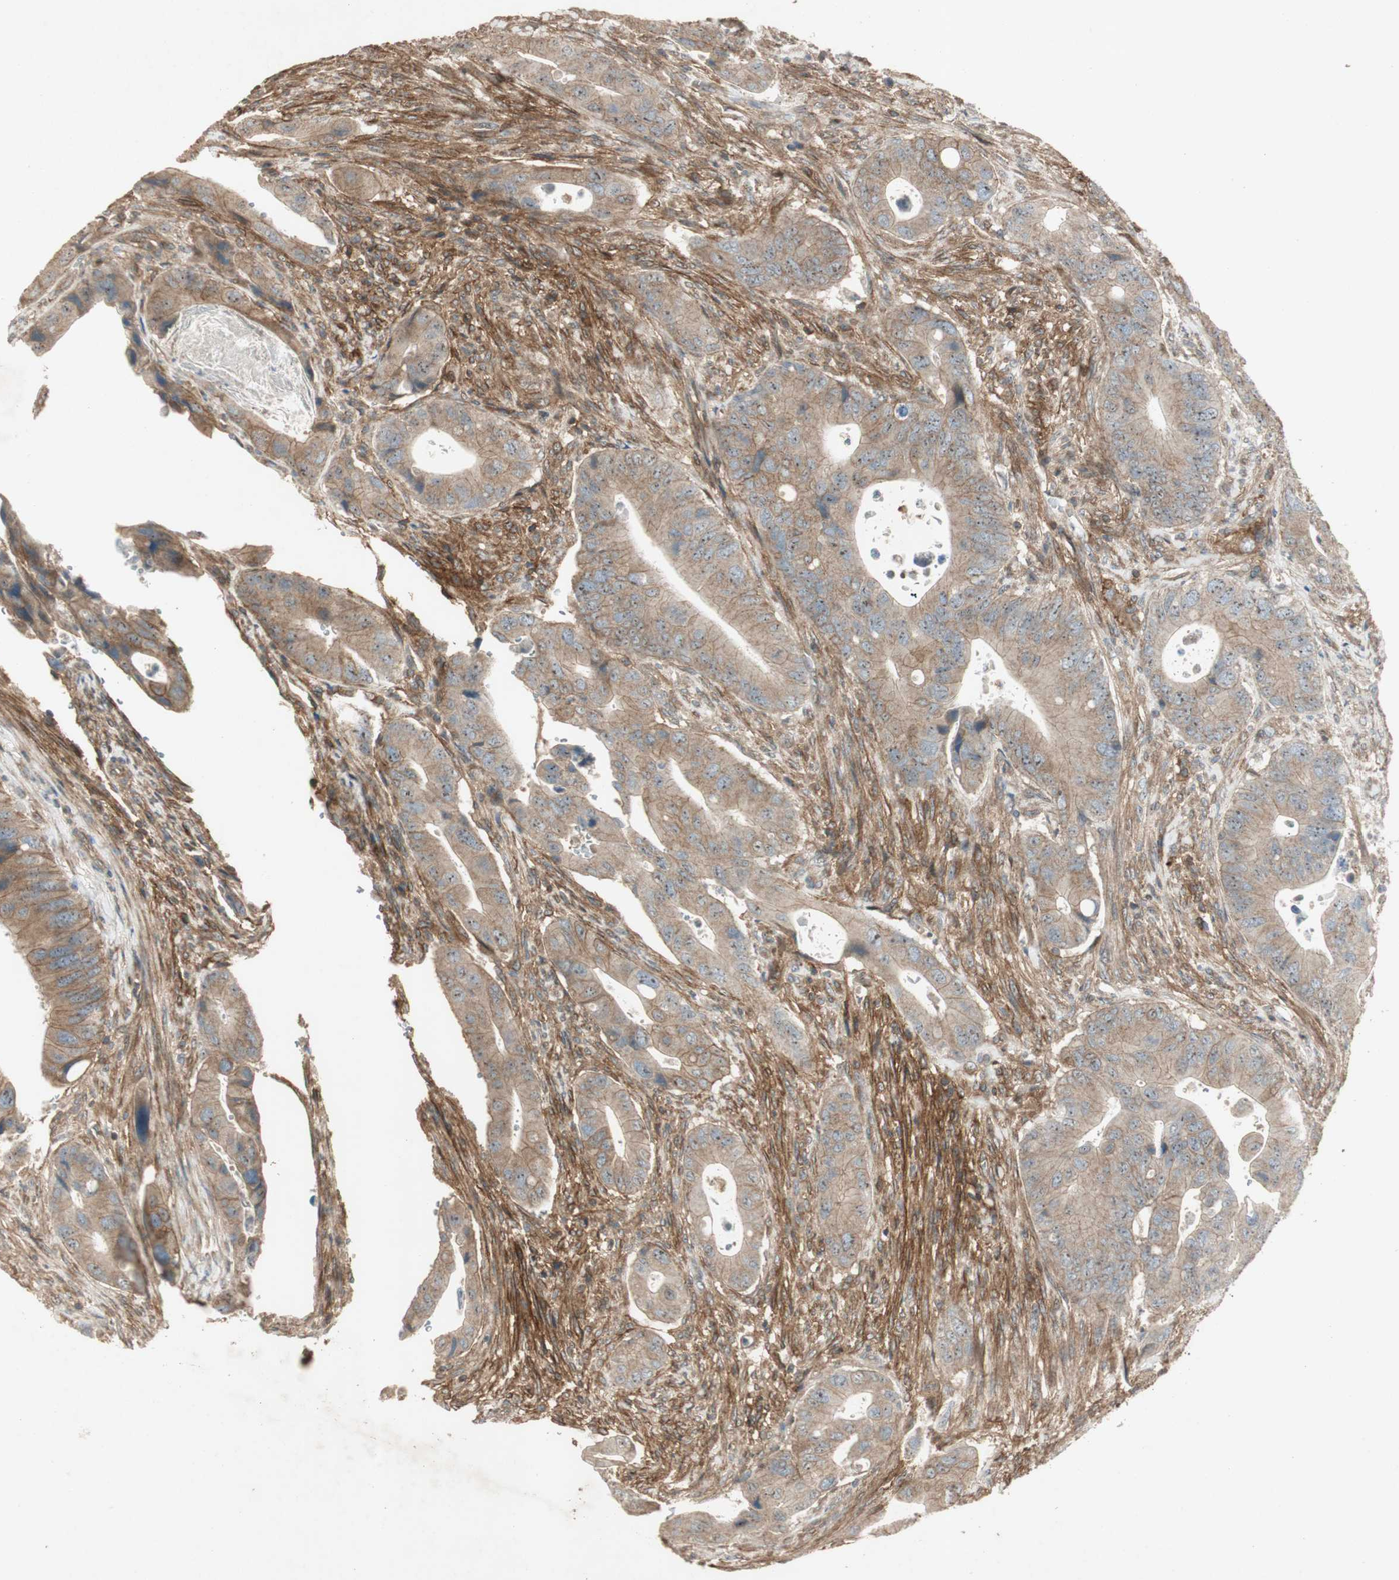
{"staining": {"intensity": "moderate", "quantity": ">75%", "location": "cytoplasmic/membranous"}, "tissue": "colorectal cancer", "cell_type": "Tumor cells", "image_type": "cancer", "snomed": [{"axis": "morphology", "description": "Adenocarcinoma, NOS"}, {"axis": "topography", "description": "Rectum"}], "caption": "DAB immunohistochemical staining of colorectal cancer (adenocarcinoma) exhibits moderate cytoplasmic/membranous protein expression in about >75% of tumor cells.", "gene": "BTN3A3", "patient": {"sex": "female", "age": 57}}